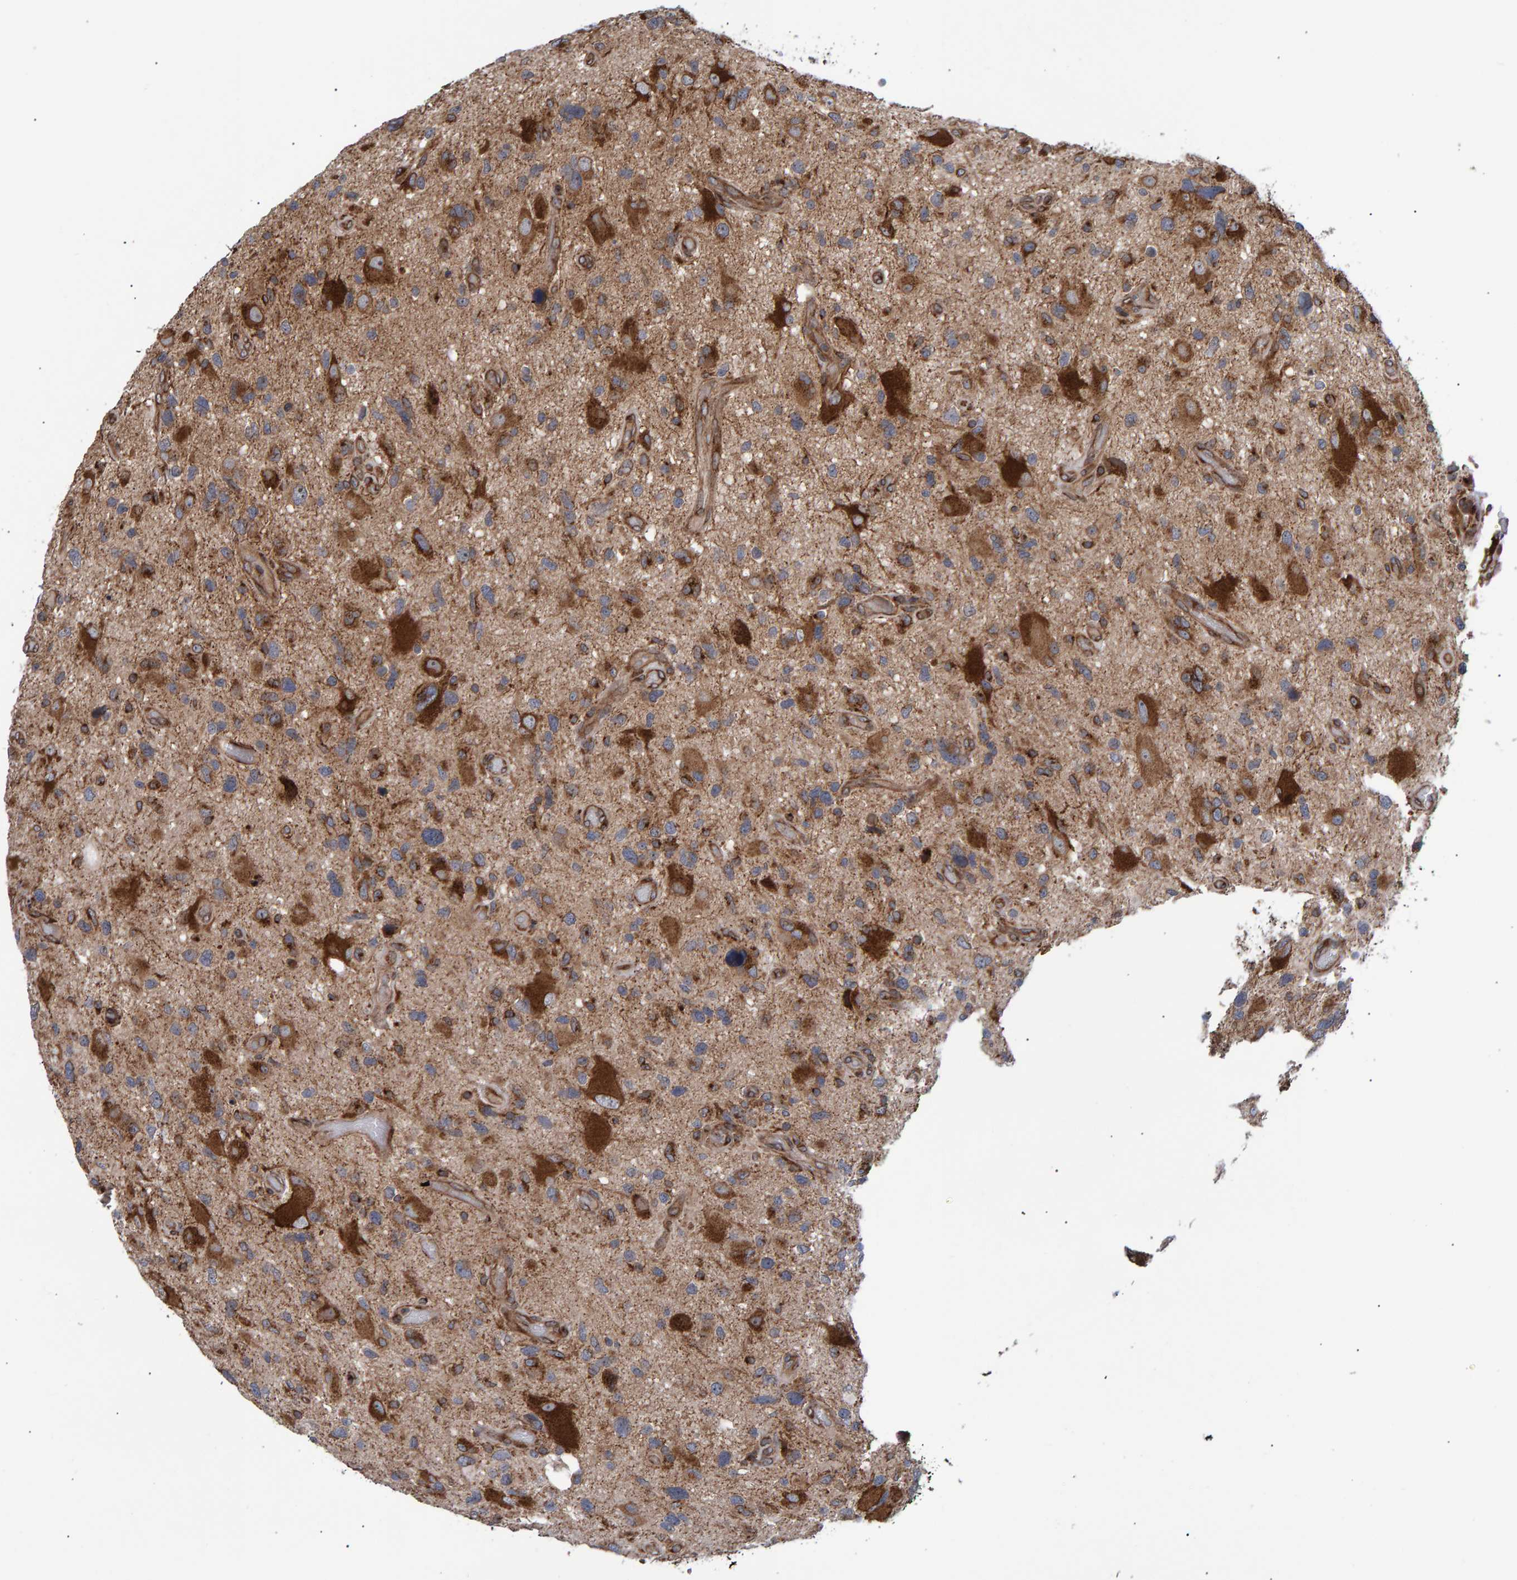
{"staining": {"intensity": "strong", "quantity": ">75%", "location": "cytoplasmic/membranous"}, "tissue": "glioma", "cell_type": "Tumor cells", "image_type": "cancer", "snomed": [{"axis": "morphology", "description": "Glioma, malignant, High grade"}, {"axis": "topography", "description": "Brain"}], "caption": "High-grade glioma (malignant) tissue exhibits strong cytoplasmic/membranous expression in about >75% of tumor cells, visualized by immunohistochemistry. The protein is stained brown, and the nuclei are stained in blue (DAB IHC with brightfield microscopy, high magnification).", "gene": "FAM117A", "patient": {"sex": "male", "age": 33}}